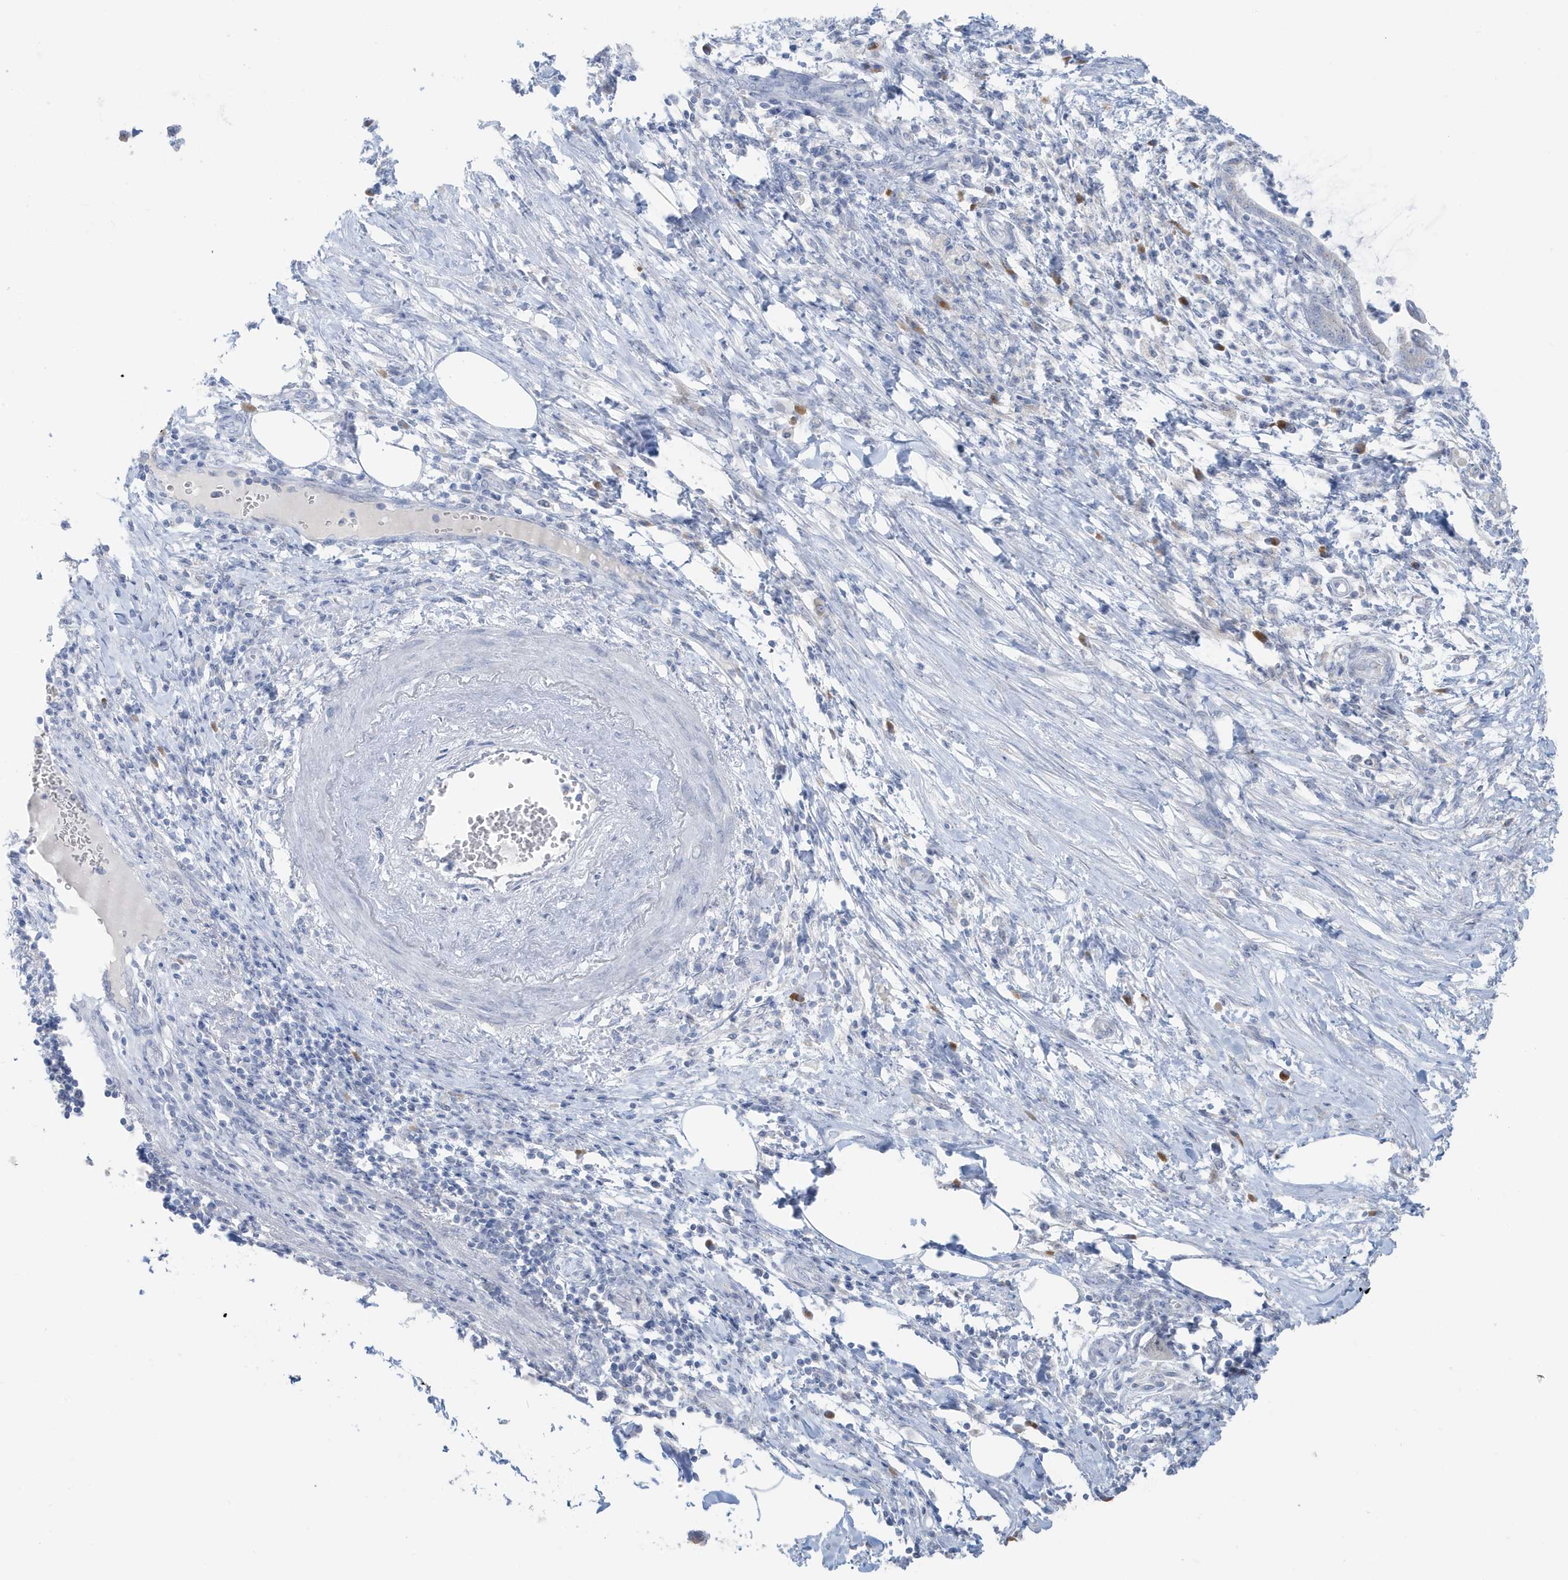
{"staining": {"intensity": "negative", "quantity": "none", "location": "none"}, "tissue": "pancreatic cancer", "cell_type": "Tumor cells", "image_type": "cancer", "snomed": [{"axis": "morphology", "description": "Adenocarcinoma, NOS"}, {"axis": "topography", "description": "Pancreas"}], "caption": "Human pancreatic cancer (adenocarcinoma) stained for a protein using immunohistochemistry (IHC) demonstrates no staining in tumor cells.", "gene": "RER1", "patient": {"sex": "female", "age": 55}}